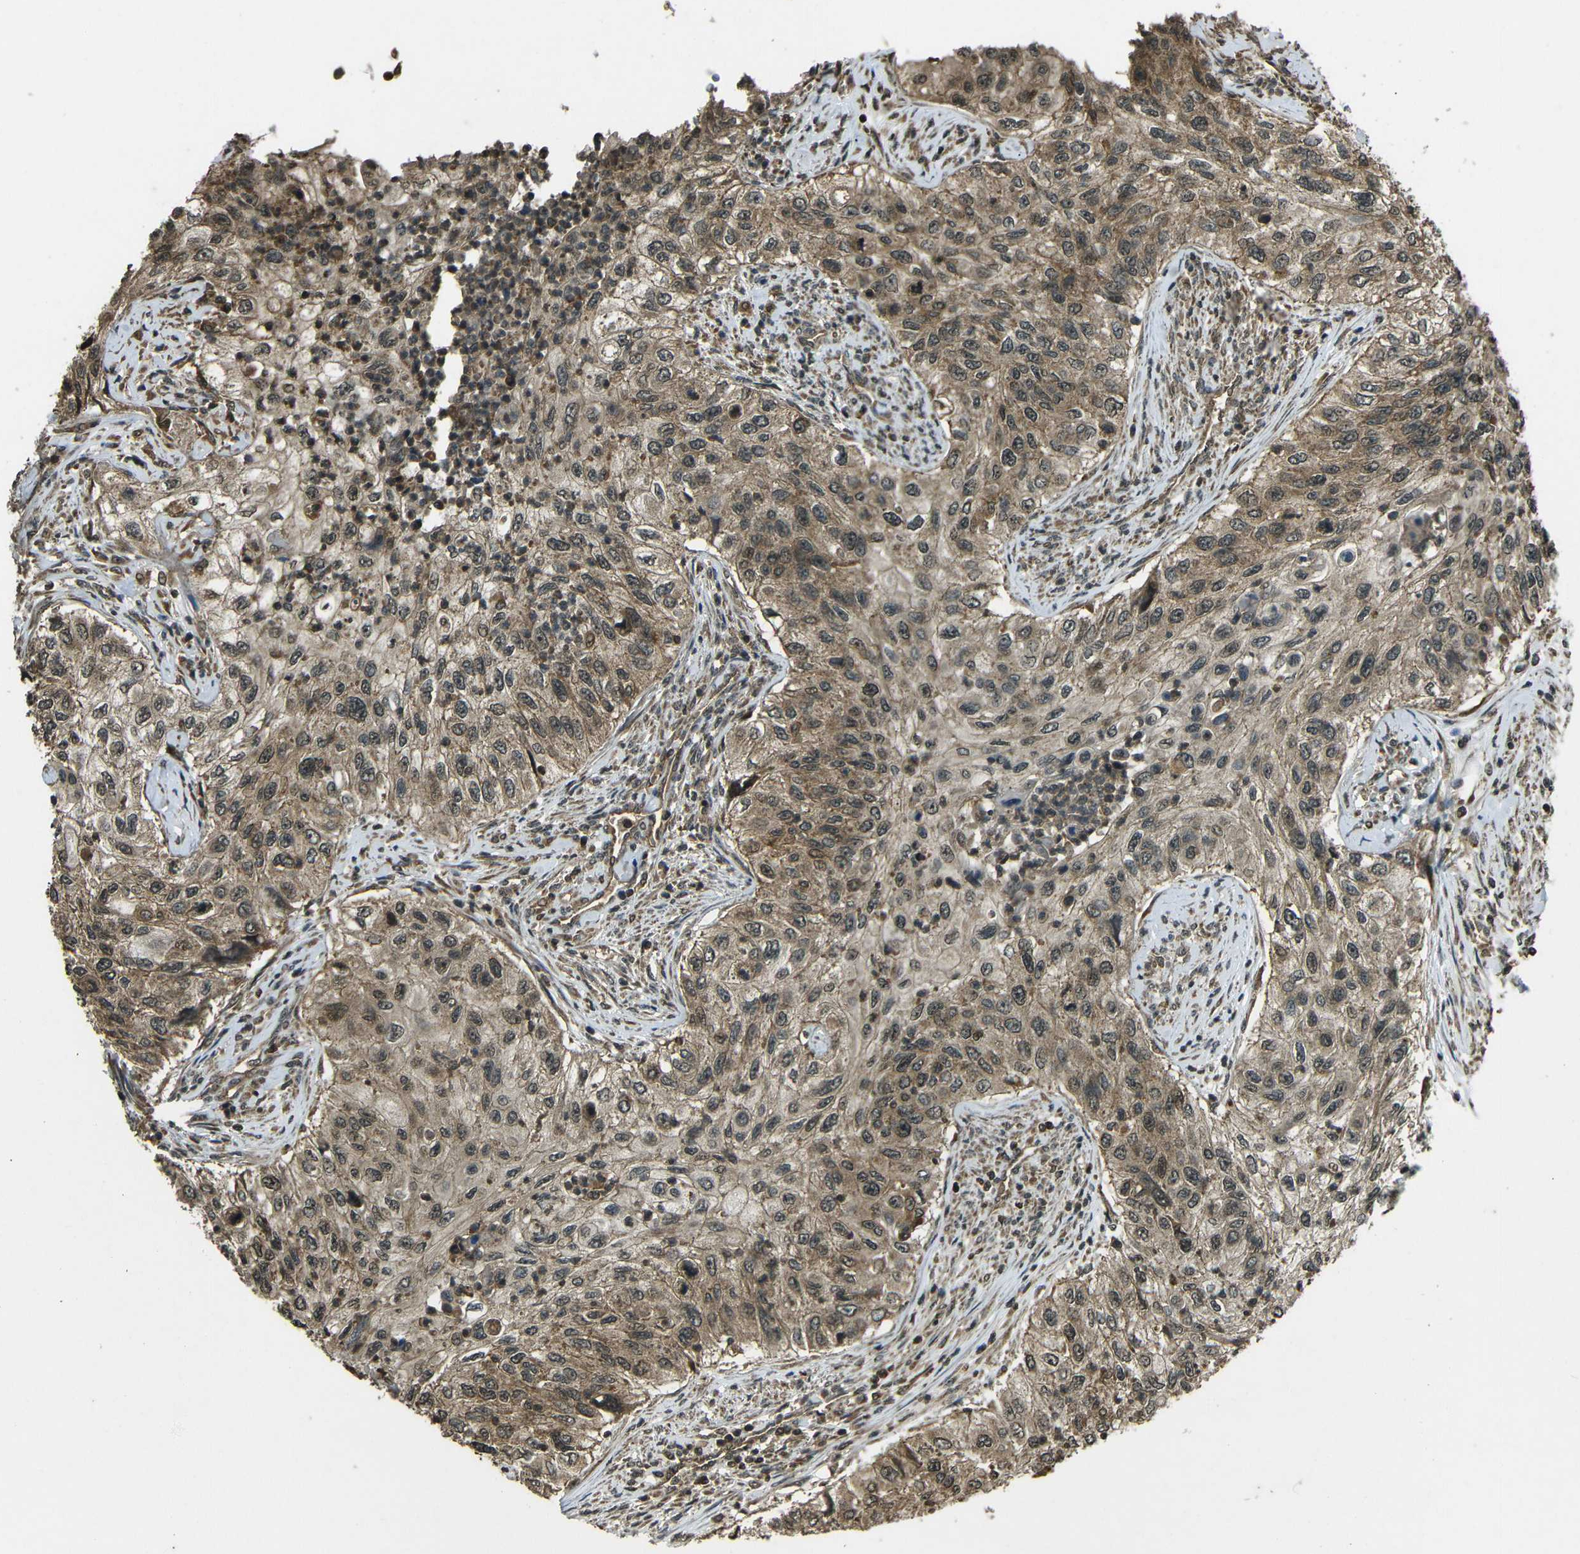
{"staining": {"intensity": "moderate", "quantity": ">75%", "location": "cytoplasmic/membranous"}, "tissue": "urothelial cancer", "cell_type": "Tumor cells", "image_type": "cancer", "snomed": [{"axis": "morphology", "description": "Urothelial carcinoma, High grade"}, {"axis": "topography", "description": "Urinary bladder"}], "caption": "Urothelial cancer tissue demonstrates moderate cytoplasmic/membranous expression in approximately >75% of tumor cells The staining is performed using DAB brown chromogen to label protein expression. The nuclei are counter-stained blue using hematoxylin.", "gene": "PLK2", "patient": {"sex": "female", "age": 60}}